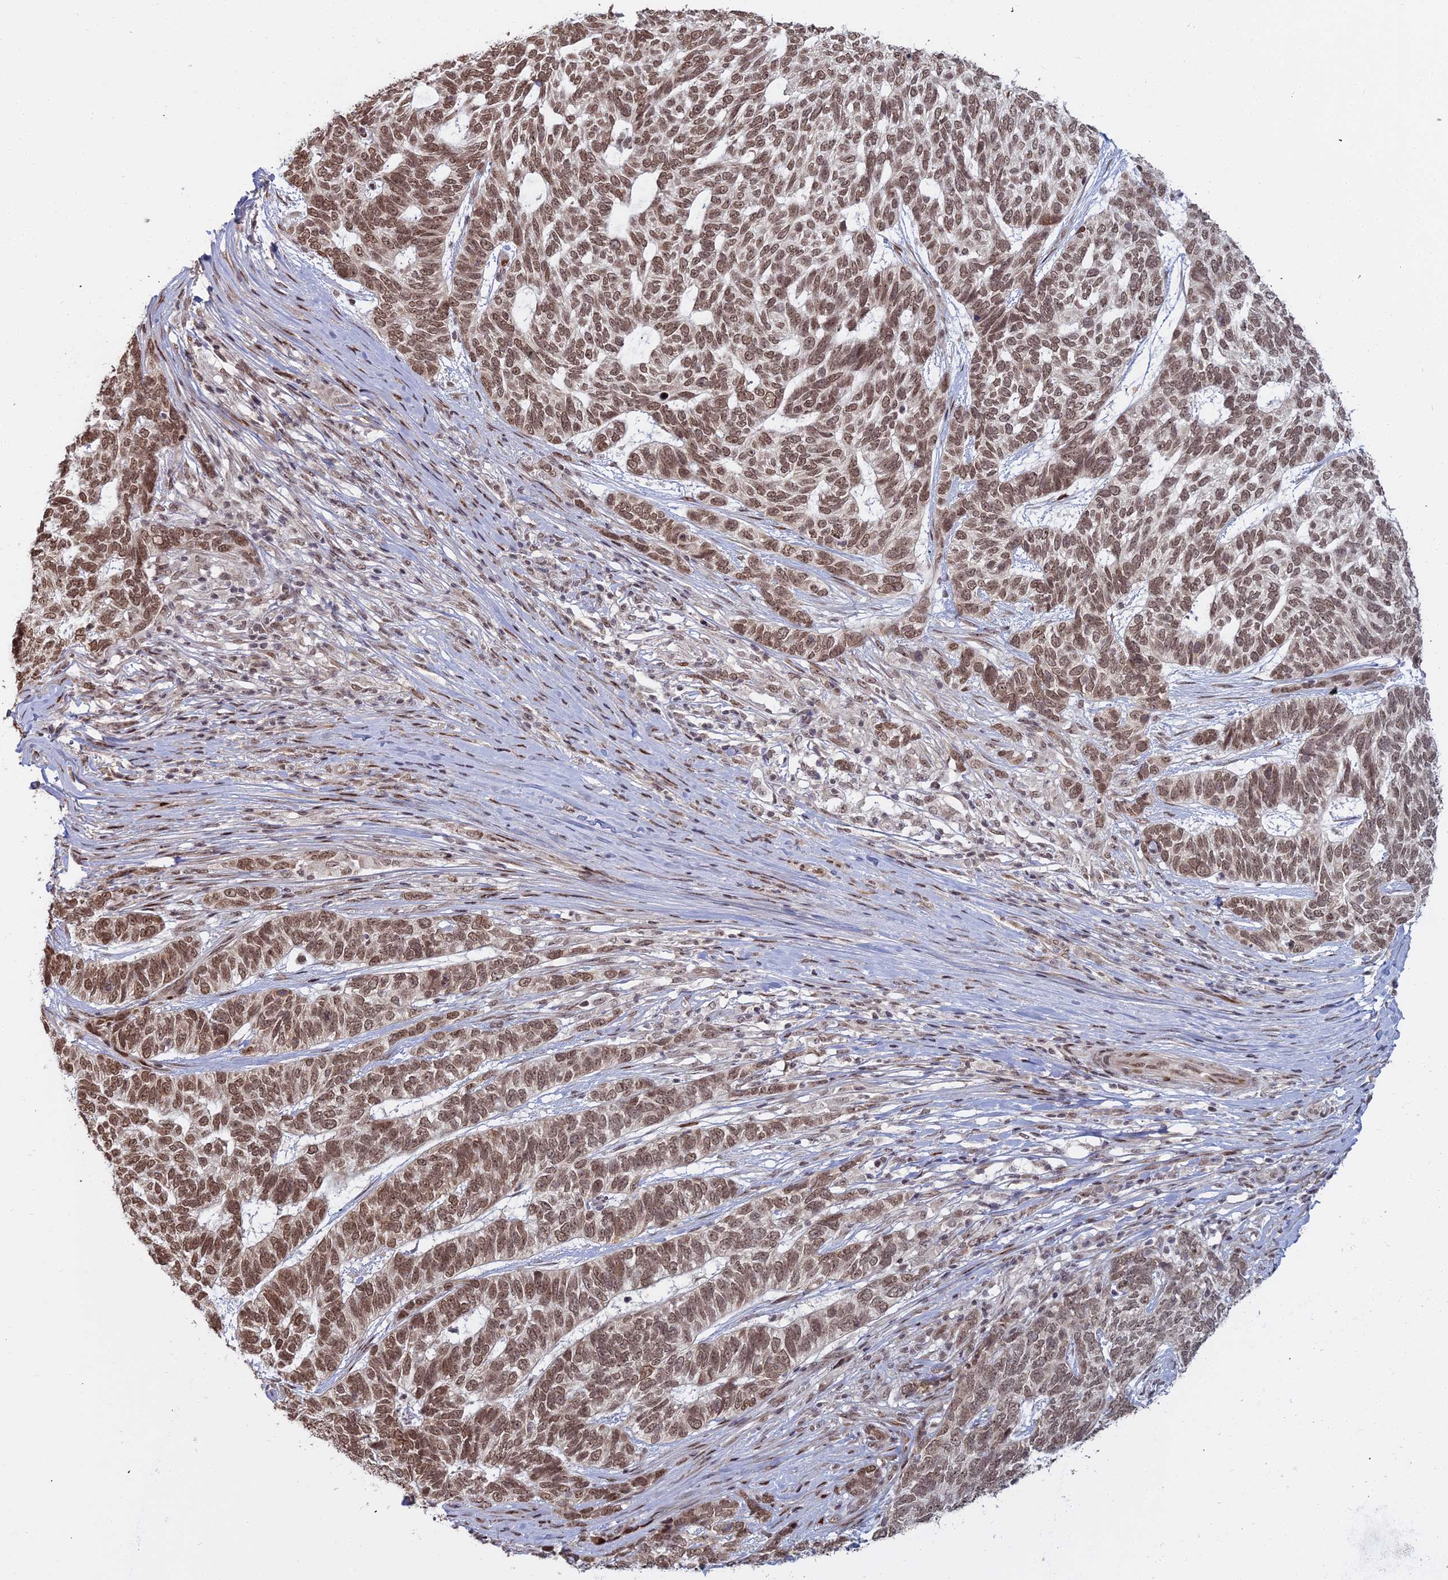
{"staining": {"intensity": "moderate", "quantity": ">75%", "location": "nuclear"}, "tissue": "skin cancer", "cell_type": "Tumor cells", "image_type": "cancer", "snomed": [{"axis": "morphology", "description": "Basal cell carcinoma"}, {"axis": "topography", "description": "Skin"}], "caption": "Skin basal cell carcinoma stained with IHC exhibits moderate nuclear staining in about >75% of tumor cells.", "gene": "ABCA2", "patient": {"sex": "female", "age": 65}}